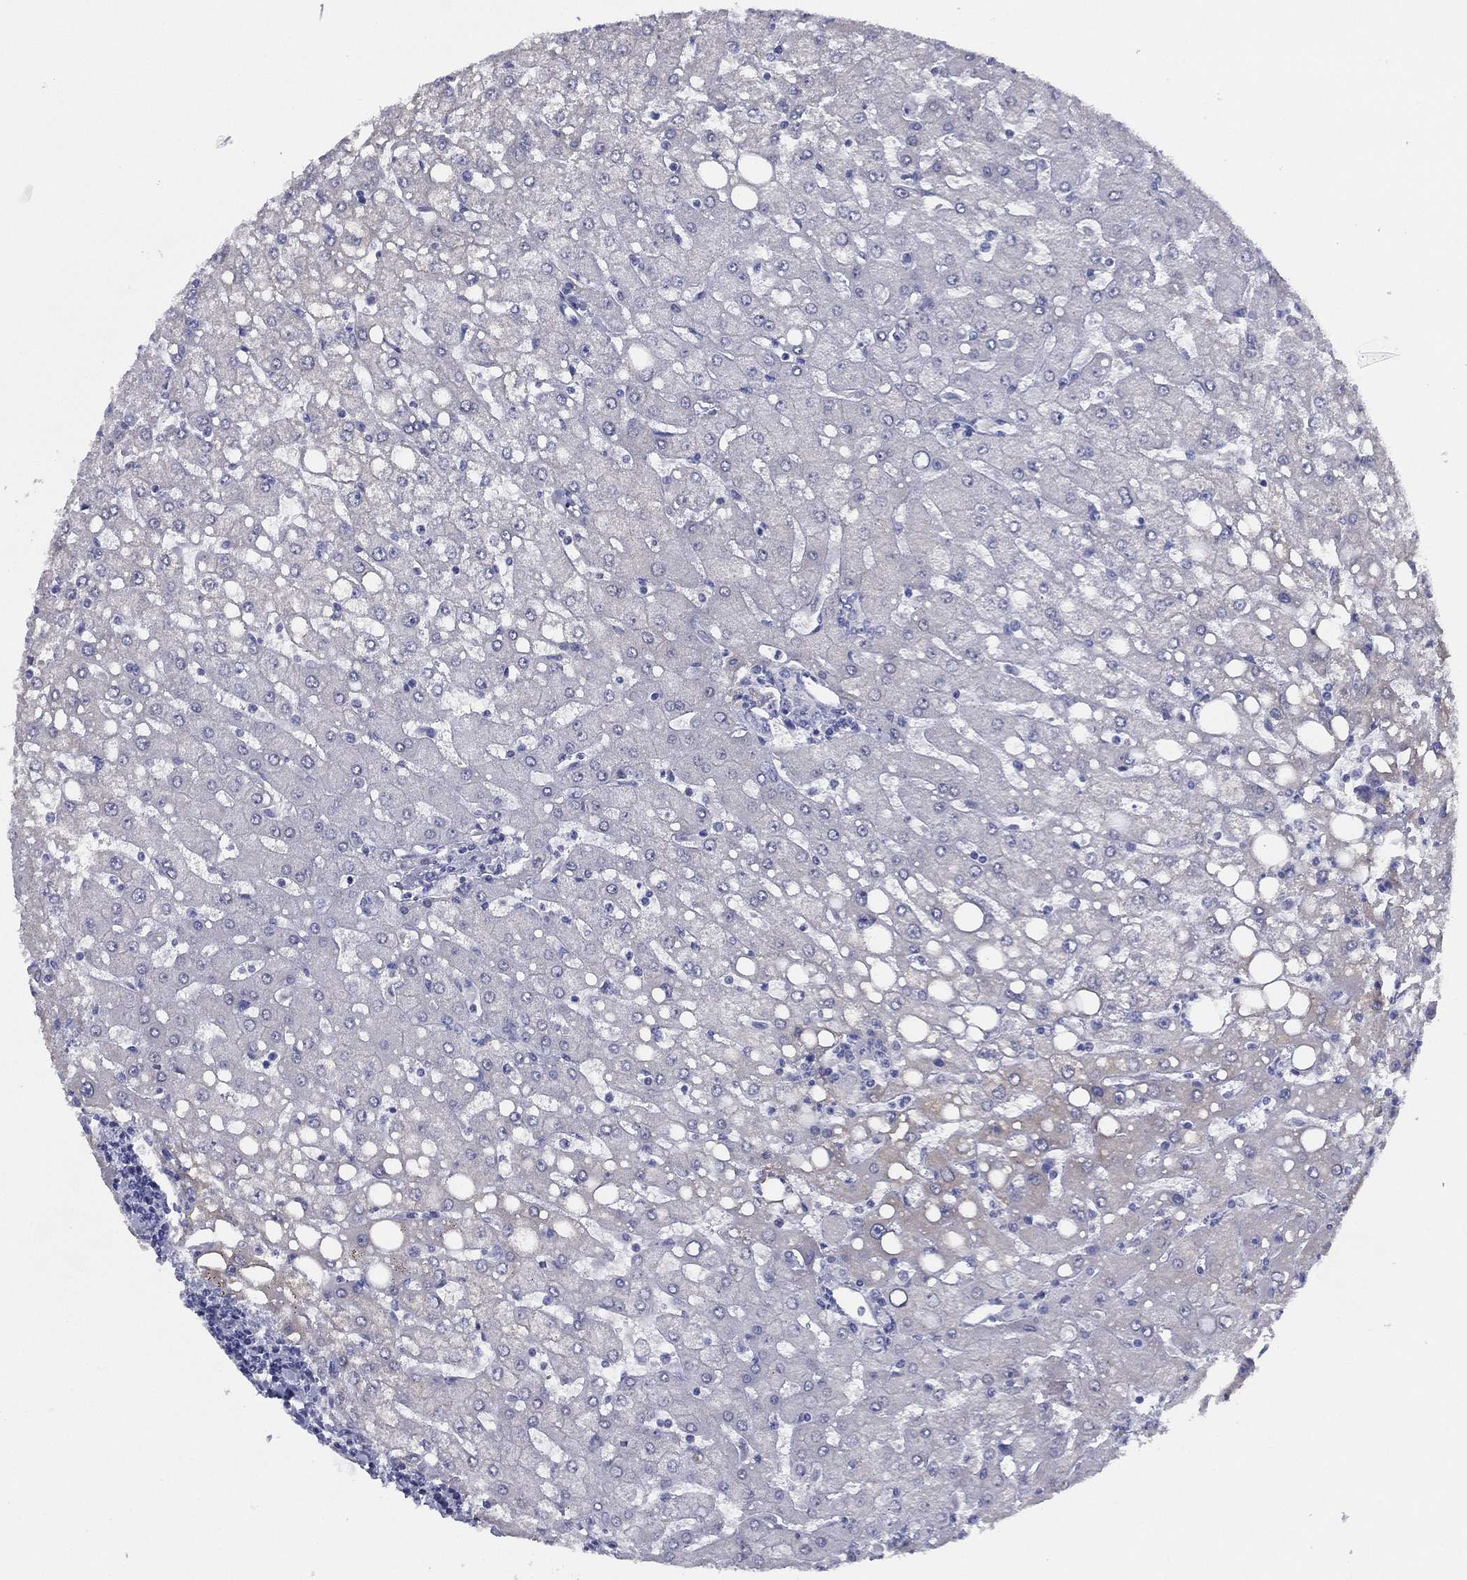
{"staining": {"intensity": "negative", "quantity": "none", "location": "none"}, "tissue": "liver", "cell_type": "Cholangiocytes", "image_type": "normal", "snomed": [{"axis": "morphology", "description": "Normal tissue, NOS"}, {"axis": "topography", "description": "Liver"}], "caption": "Immunohistochemistry histopathology image of unremarkable human liver stained for a protein (brown), which exhibits no staining in cholangiocytes. (IHC, brightfield microscopy, high magnification).", "gene": "SLC13A4", "patient": {"sex": "female", "age": 53}}